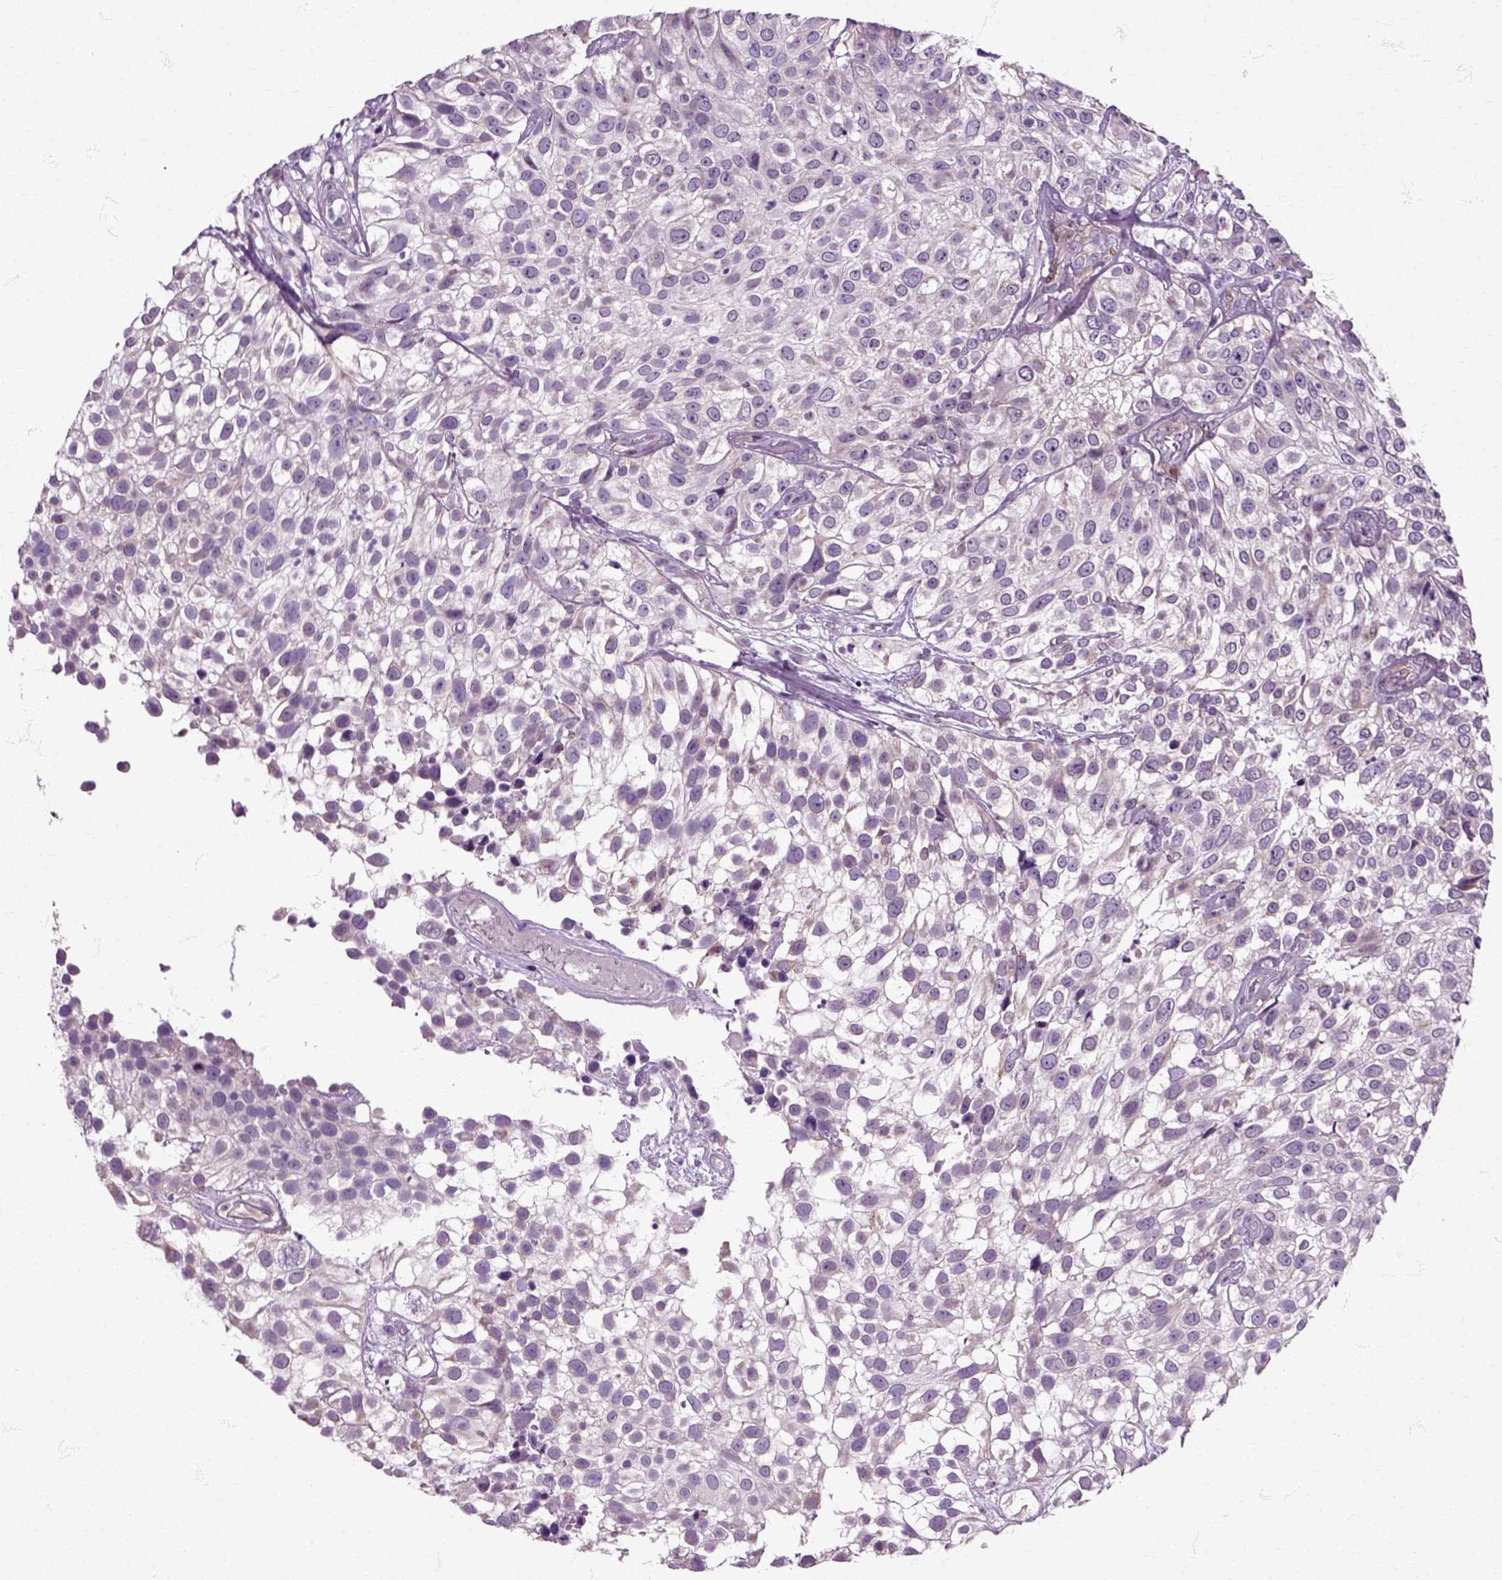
{"staining": {"intensity": "negative", "quantity": "none", "location": "none"}, "tissue": "urothelial cancer", "cell_type": "Tumor cells", "image_type": "cancer", "snomed": [{"axis": "morphology", "description": "Urothelial carcinoma, High grade"}, {"axis": "topography", "description": "Urinary bladder"}], "caption": "Urothelial carcinoma (high-grade) was stained to show a protein in brown. There is no significant positivity in tumor cells.", "gene": "HSPA2", "patient": {"sex": "male", "age": 56}}